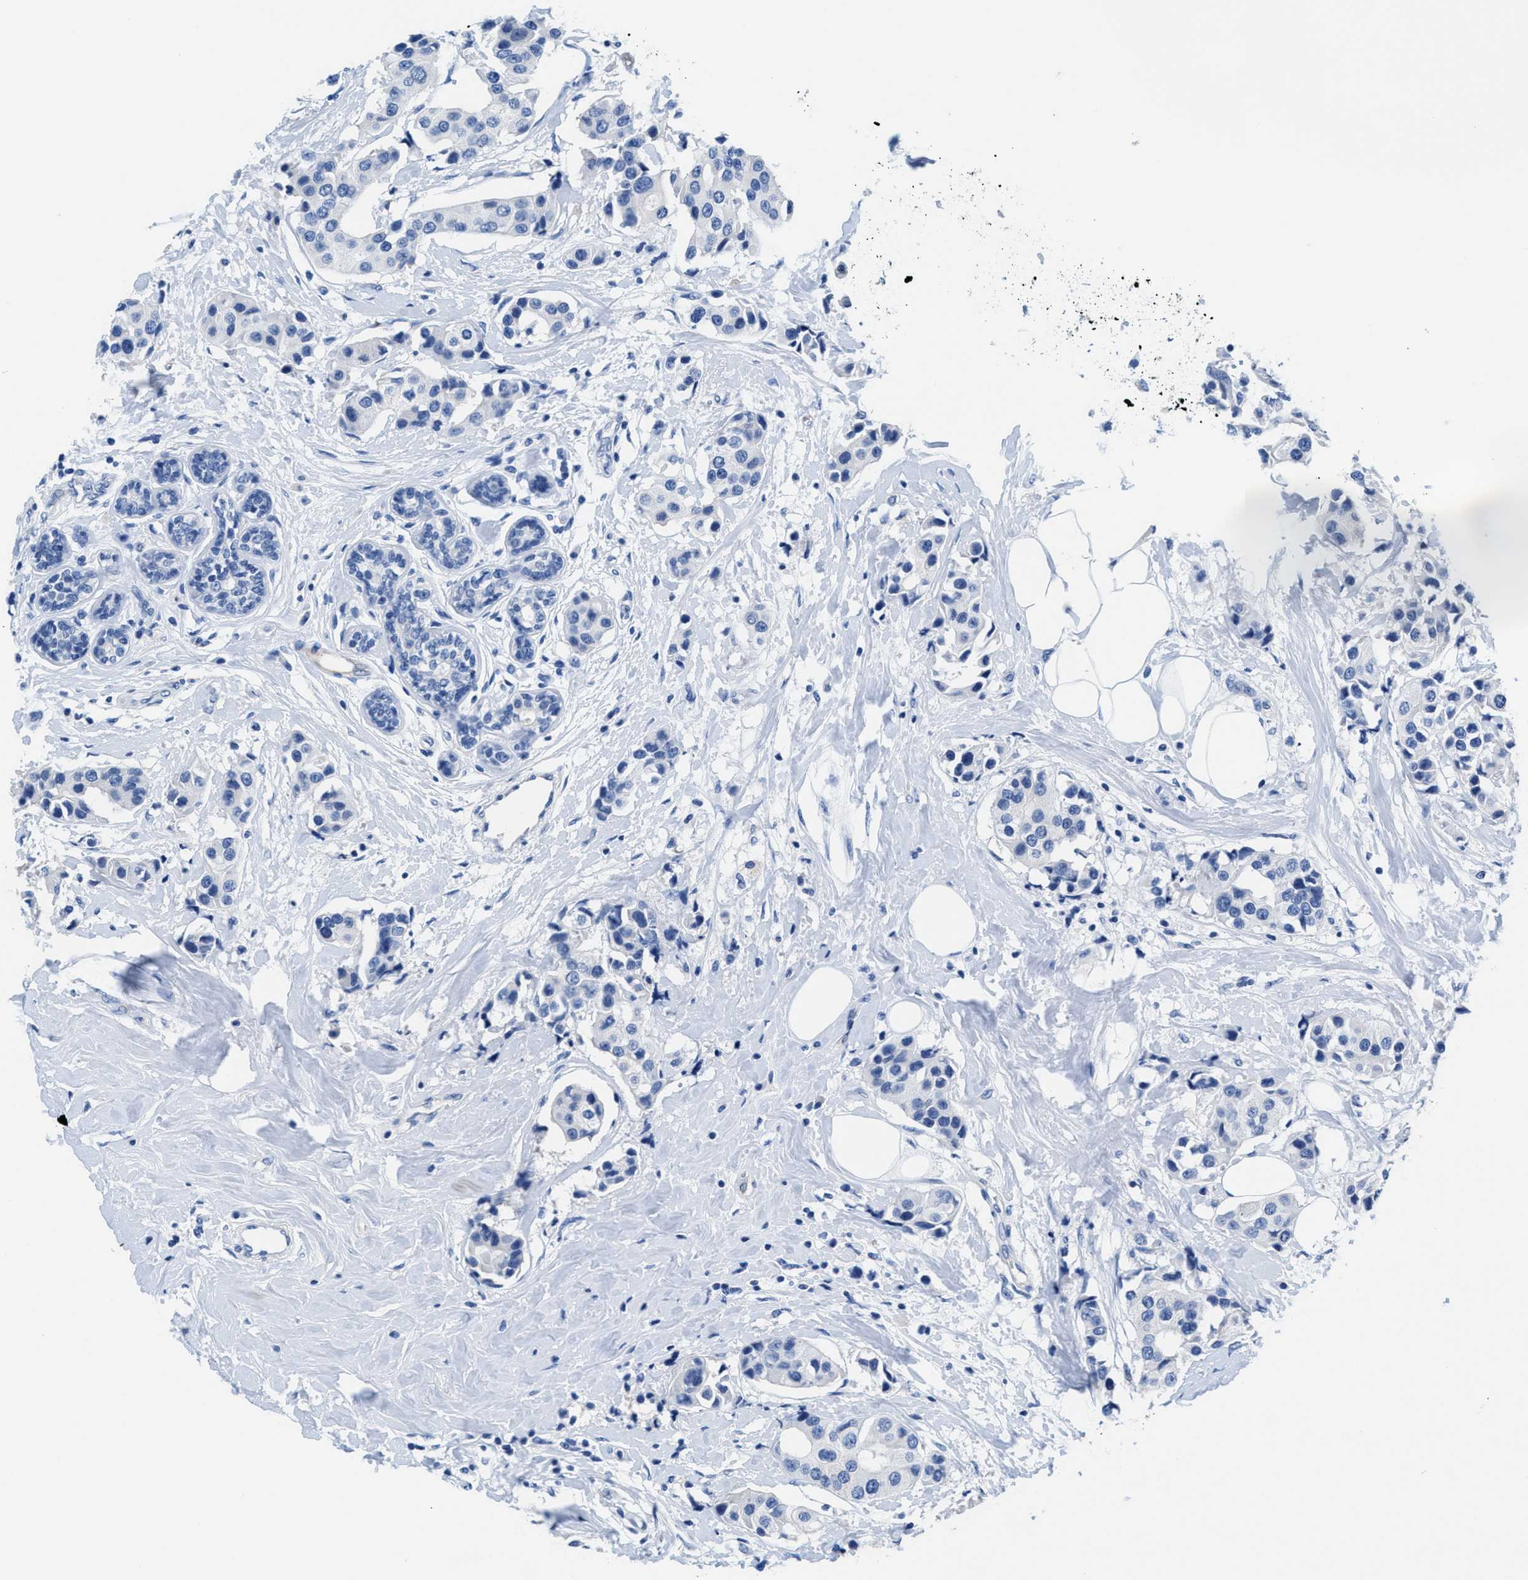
{"staining": {"intensity": "negative", "quantity": "none", "location": "none"}, "tissue": "breast cancer", "cell_type": "Tumor cells", "image_type": "cancer", "snomed": [{"axis": "morphology", "description": "Normal tissue, NOS"}, {"axis": "morphology", "description": "Duct carcinoma"}, {"axis": "topography", "description": "Breast"}], "caption": "The image demonstrates no staining of tumor cells in breast intraductal carcinoma.", "gene": "SLFN13", "patient": {"sex": "female", "age": 39}}